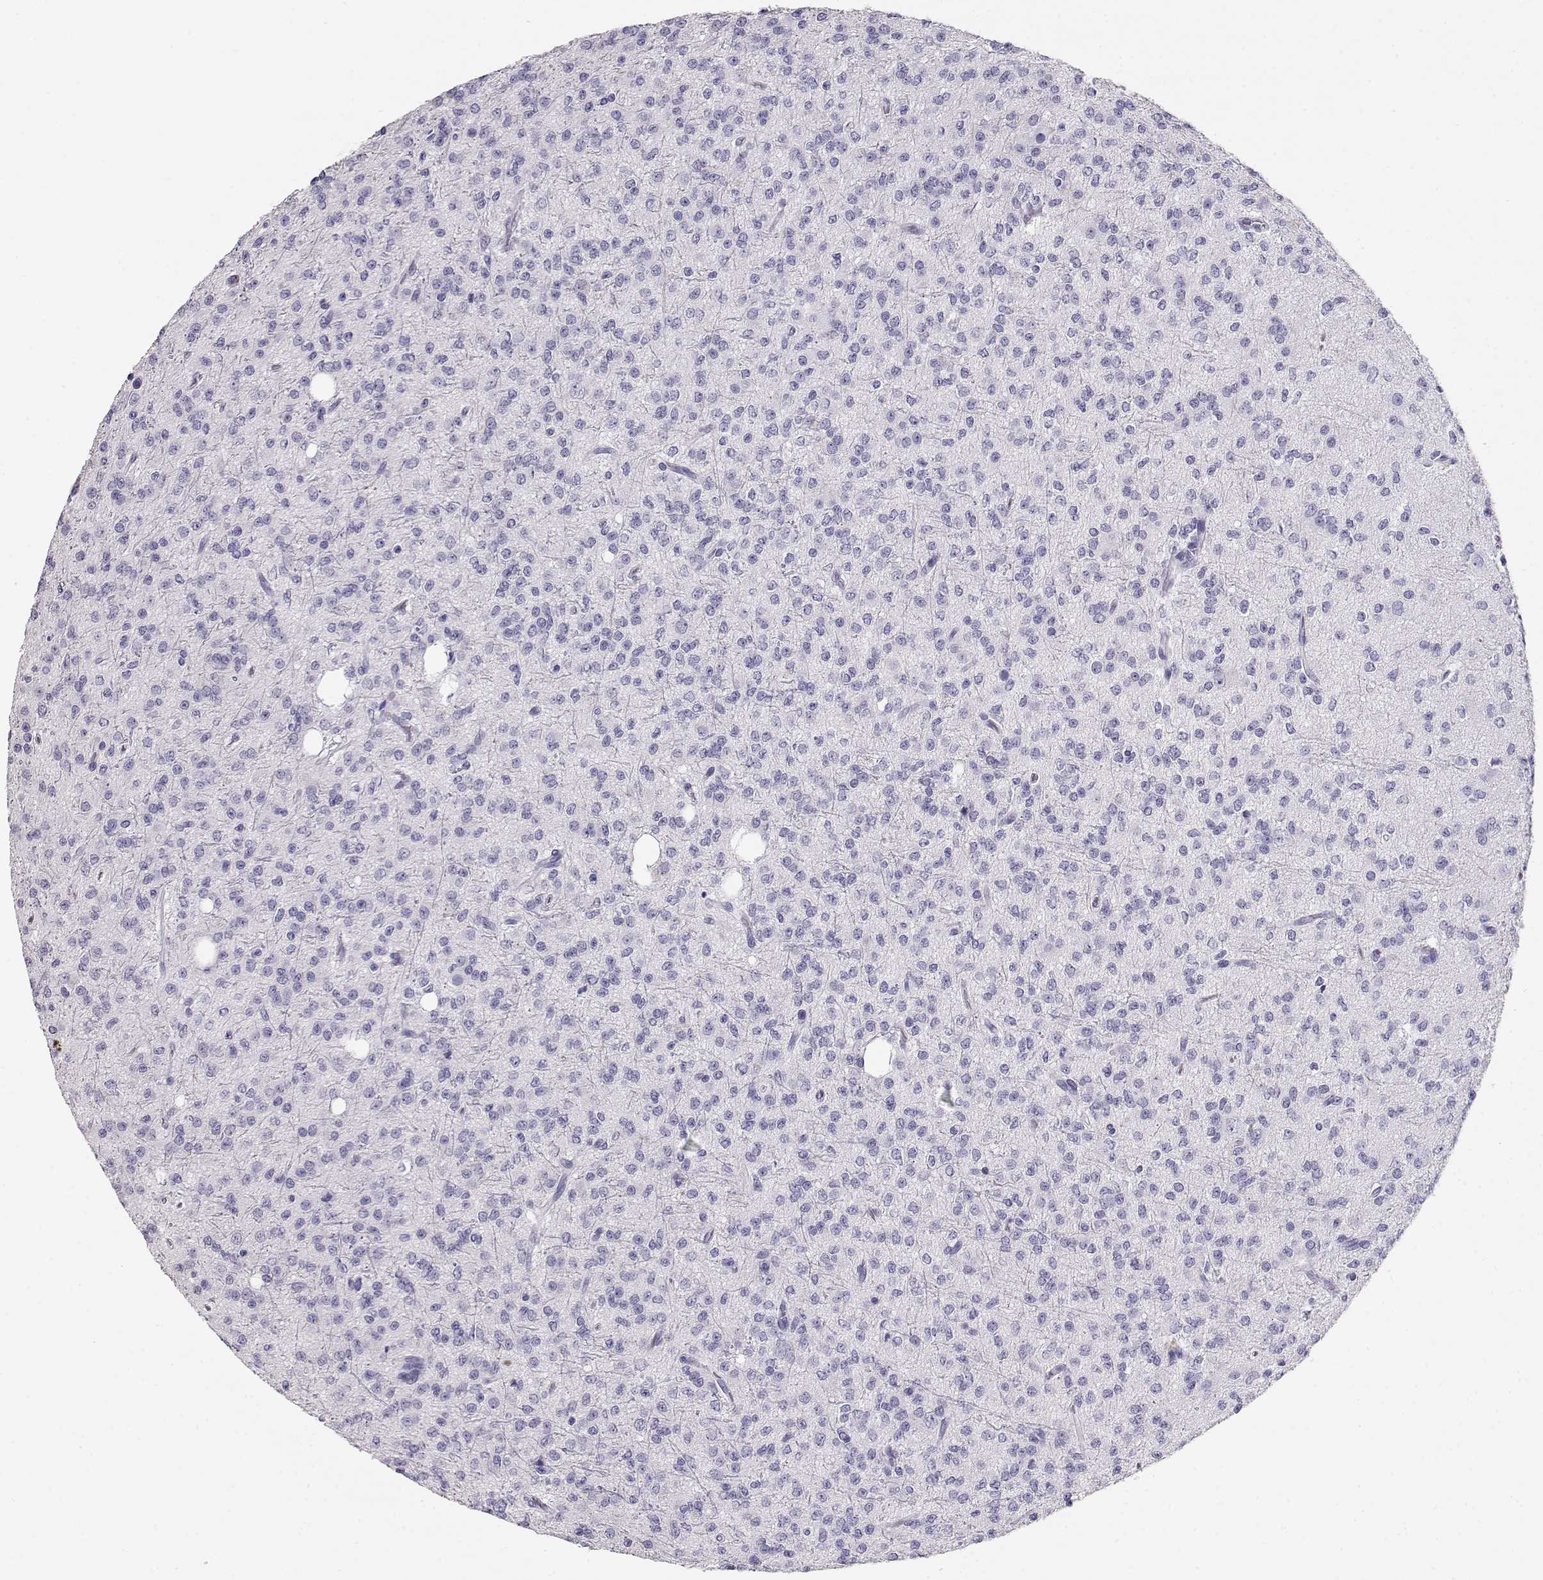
{"staining": {"intensity": "negative", "quantity": "none", "location": "none"}, "tissue": "glioma", "cell_type": "Tumor cells", "image_type": "cancer", "snomed": [{"axis": "morphology", "description": "Glioma, malignant, Low grade"}, {"axis": "topography", "description": "Brain"}], "caption": "Immunohistochemical staining of human glioma demonstrates no significant positivity in tumor cells. Brightfield microscopy of immunohistochemistry (IHC) stained with DAB (brown) and hematoxylin (blue), captured at high magnification.", "gene": "MAGEC1", "patient": {"sex": "male", "age": 27}}